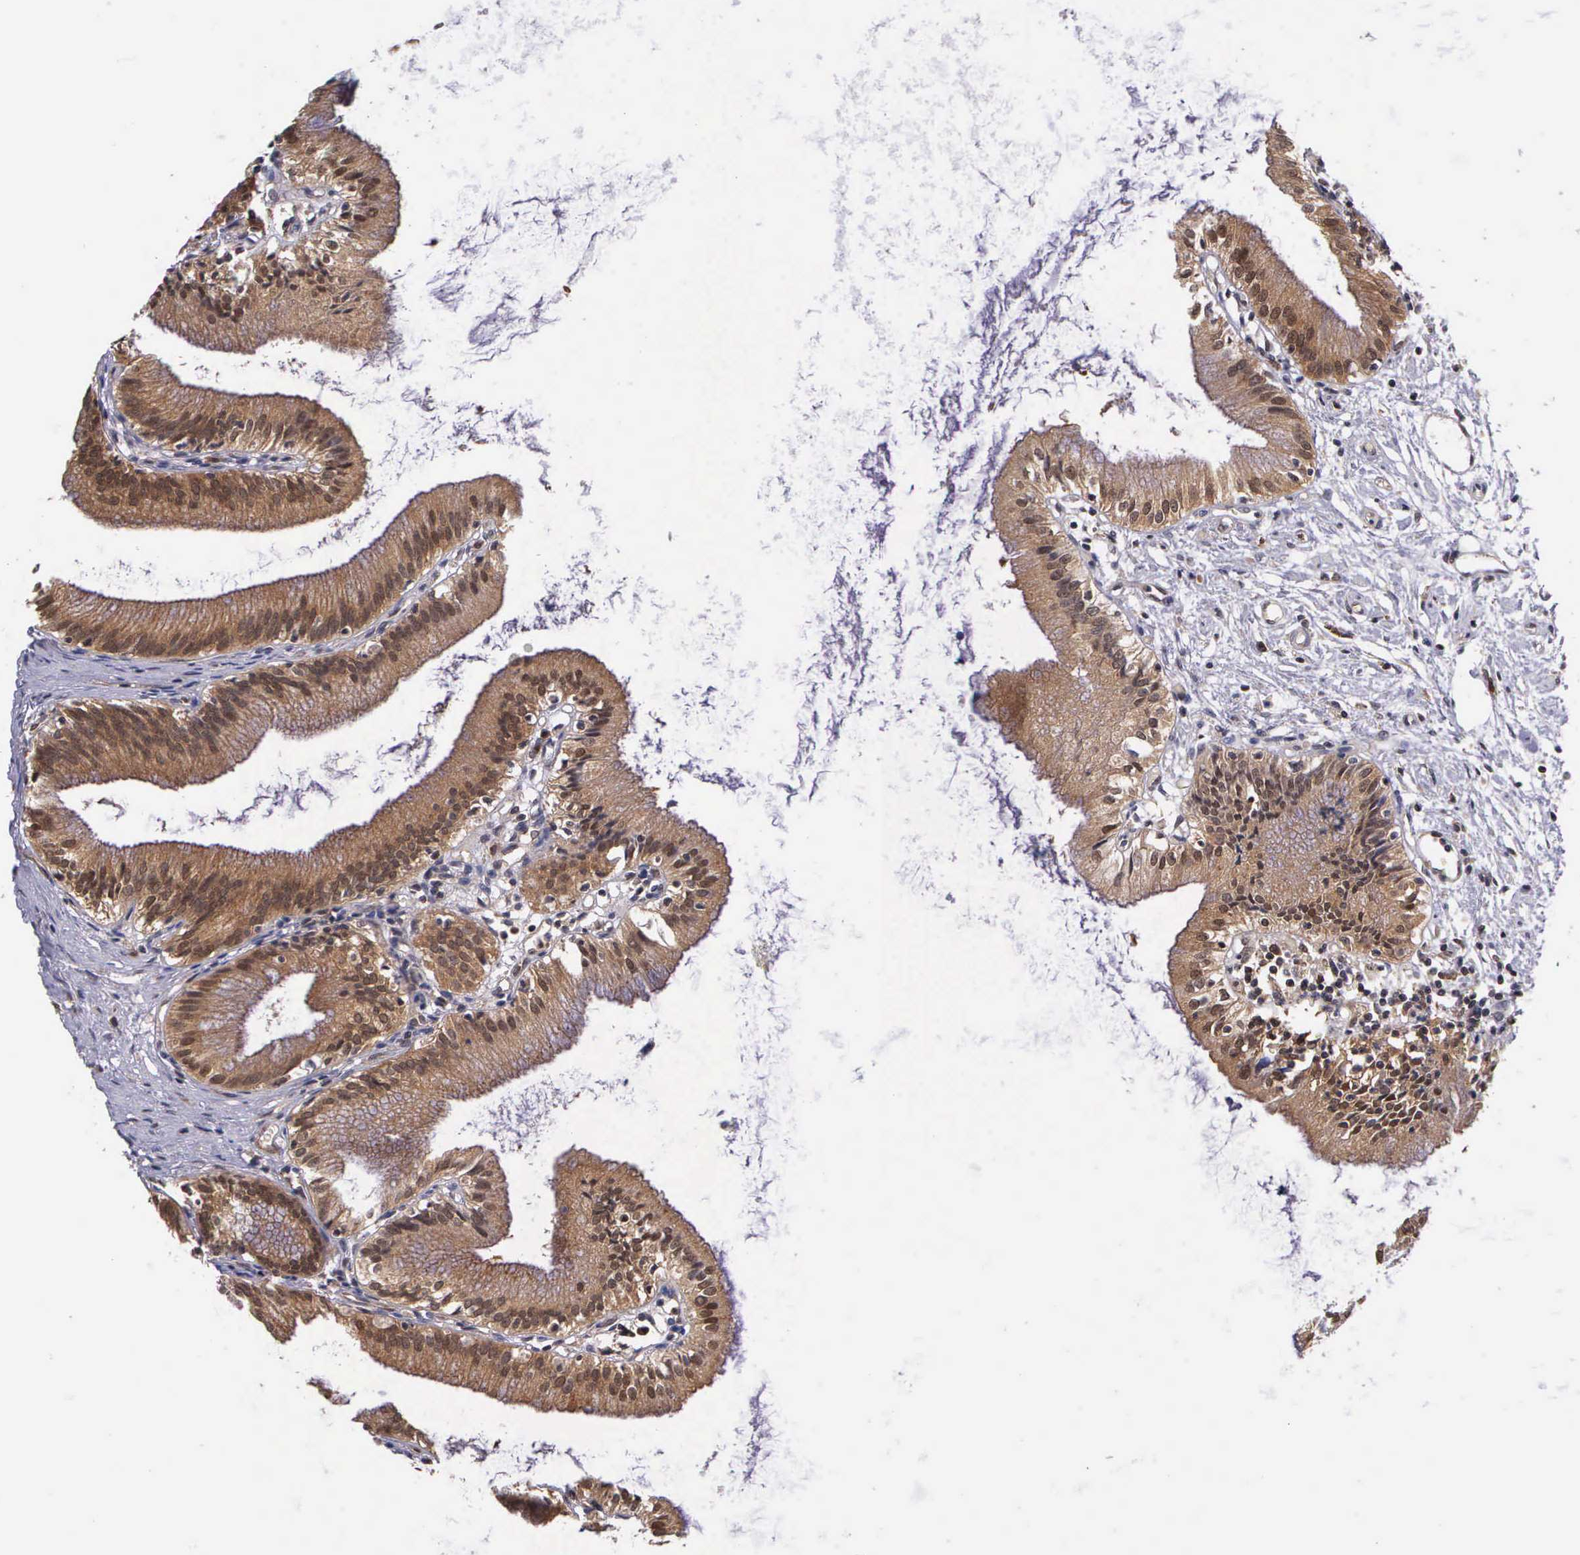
{"staining": {"intensity": "moderate", "quantity": ">75%", "location": "cytoplasmic/membranous"}, "tissue": "gallbladder", "cell_type": "Glandular cells", "image_type": "normal", "snomed": [{"axis": "morphology", "description": "Normal tissue, NOS"}, {"axis": "topography", "description": "Gallbladder"}], "caption": "High-power microscopy captured an immunohistochemistry (IHC) image of unremarkable gallbladder, revealing moderate cytoplasmic/membranous staining in about >75% of glandular cells.", "gene": "IGBP1P2", "patient": {"sex": "male", "age": 58}}